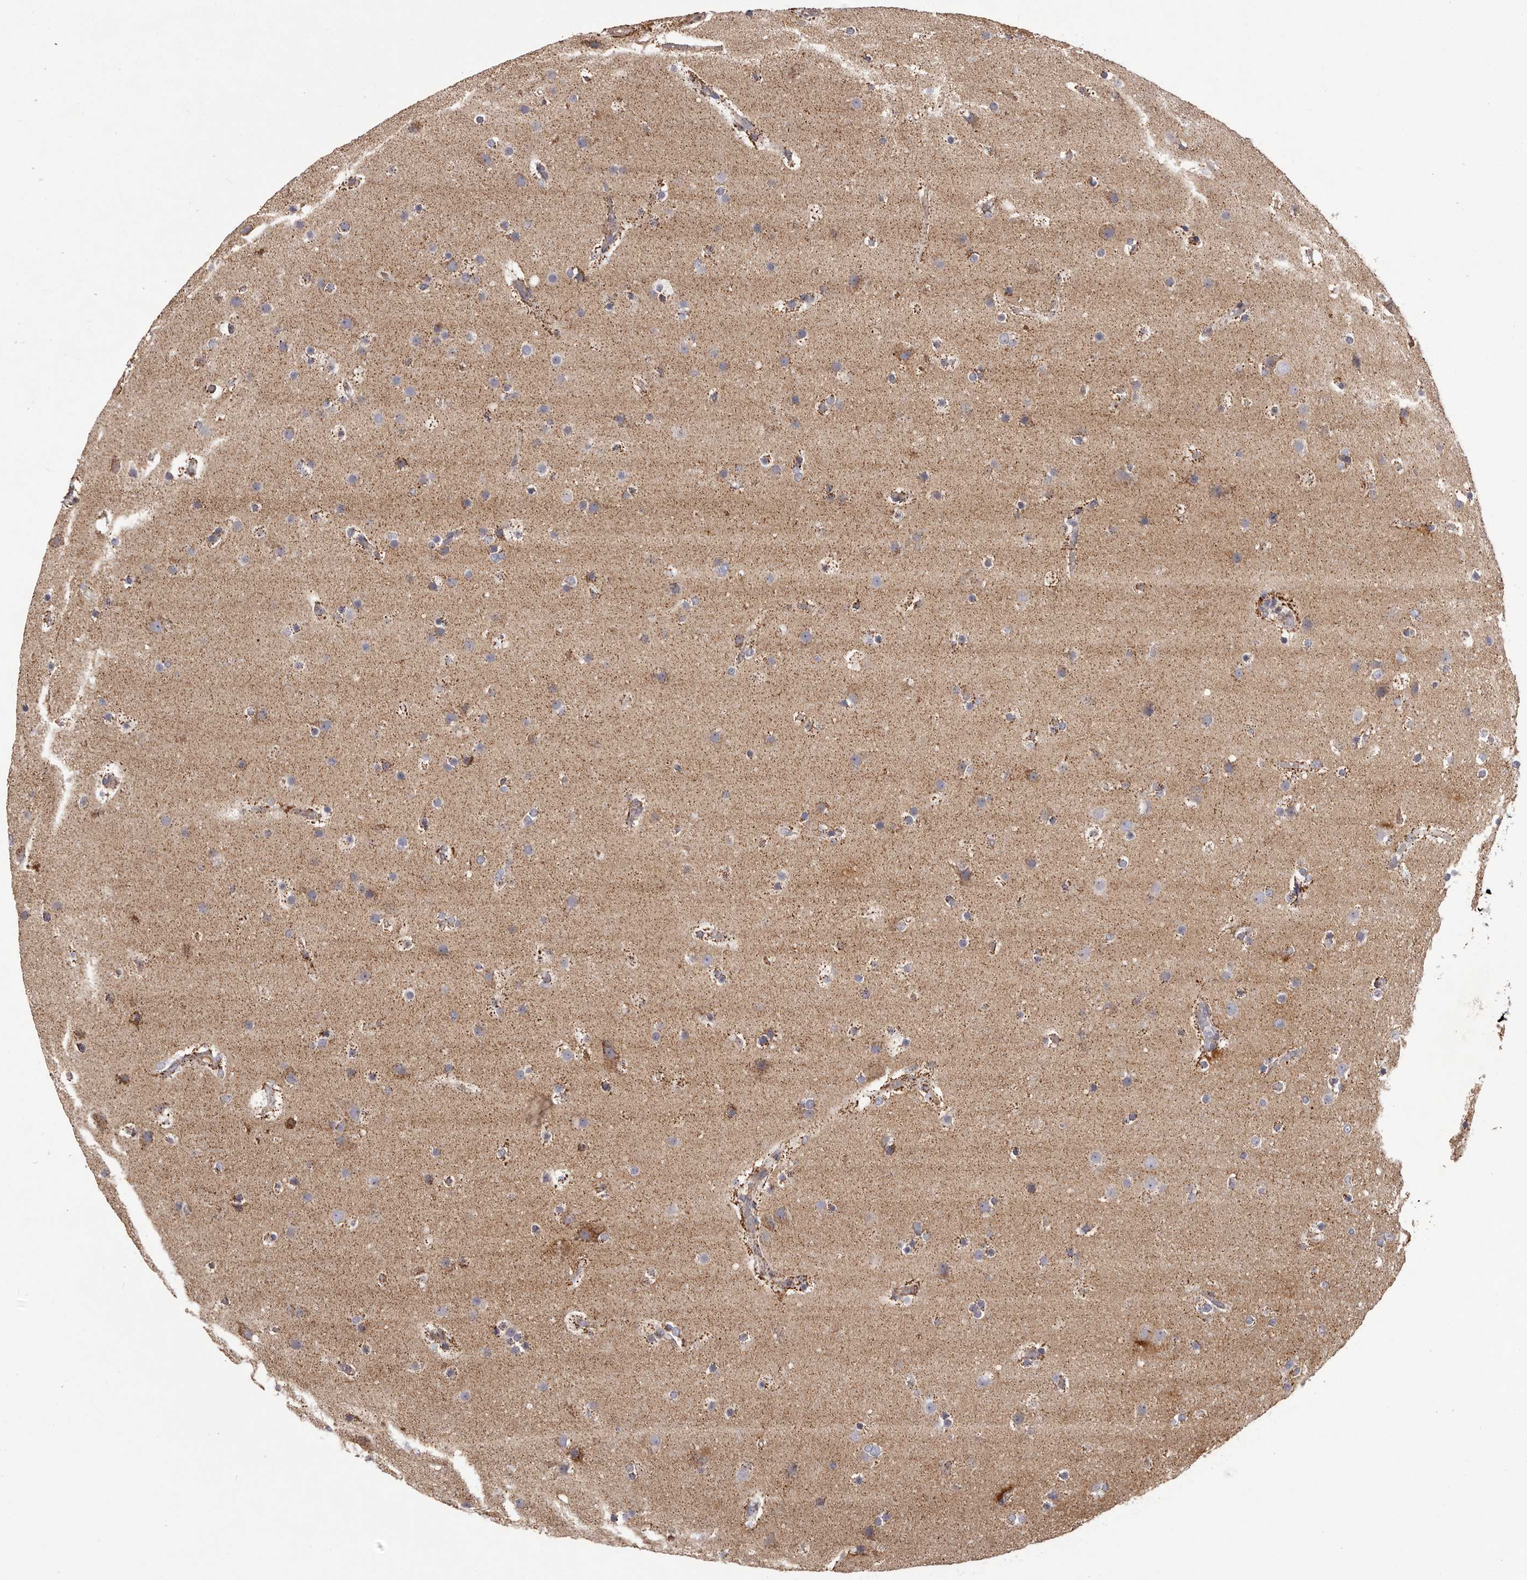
{"staining": {"intensity": "negative", "quantity": "none", "location": "none"}, "tissue": "glioma", "cell_type": "Tumor cells", "image_type": "cancer", "snomed": [{"axis": "morphology", "description": "Glioma, malignant, High grade"}, {"axis": "topography", "description": "Cerebral cortex"}], "caption": "This is an IHC histopathology image of human high-grade glioma (malignant). There is no positivity in tumor cells.", "gene": "CHRM2", "patient": {"sex": "female", "age": 36}}